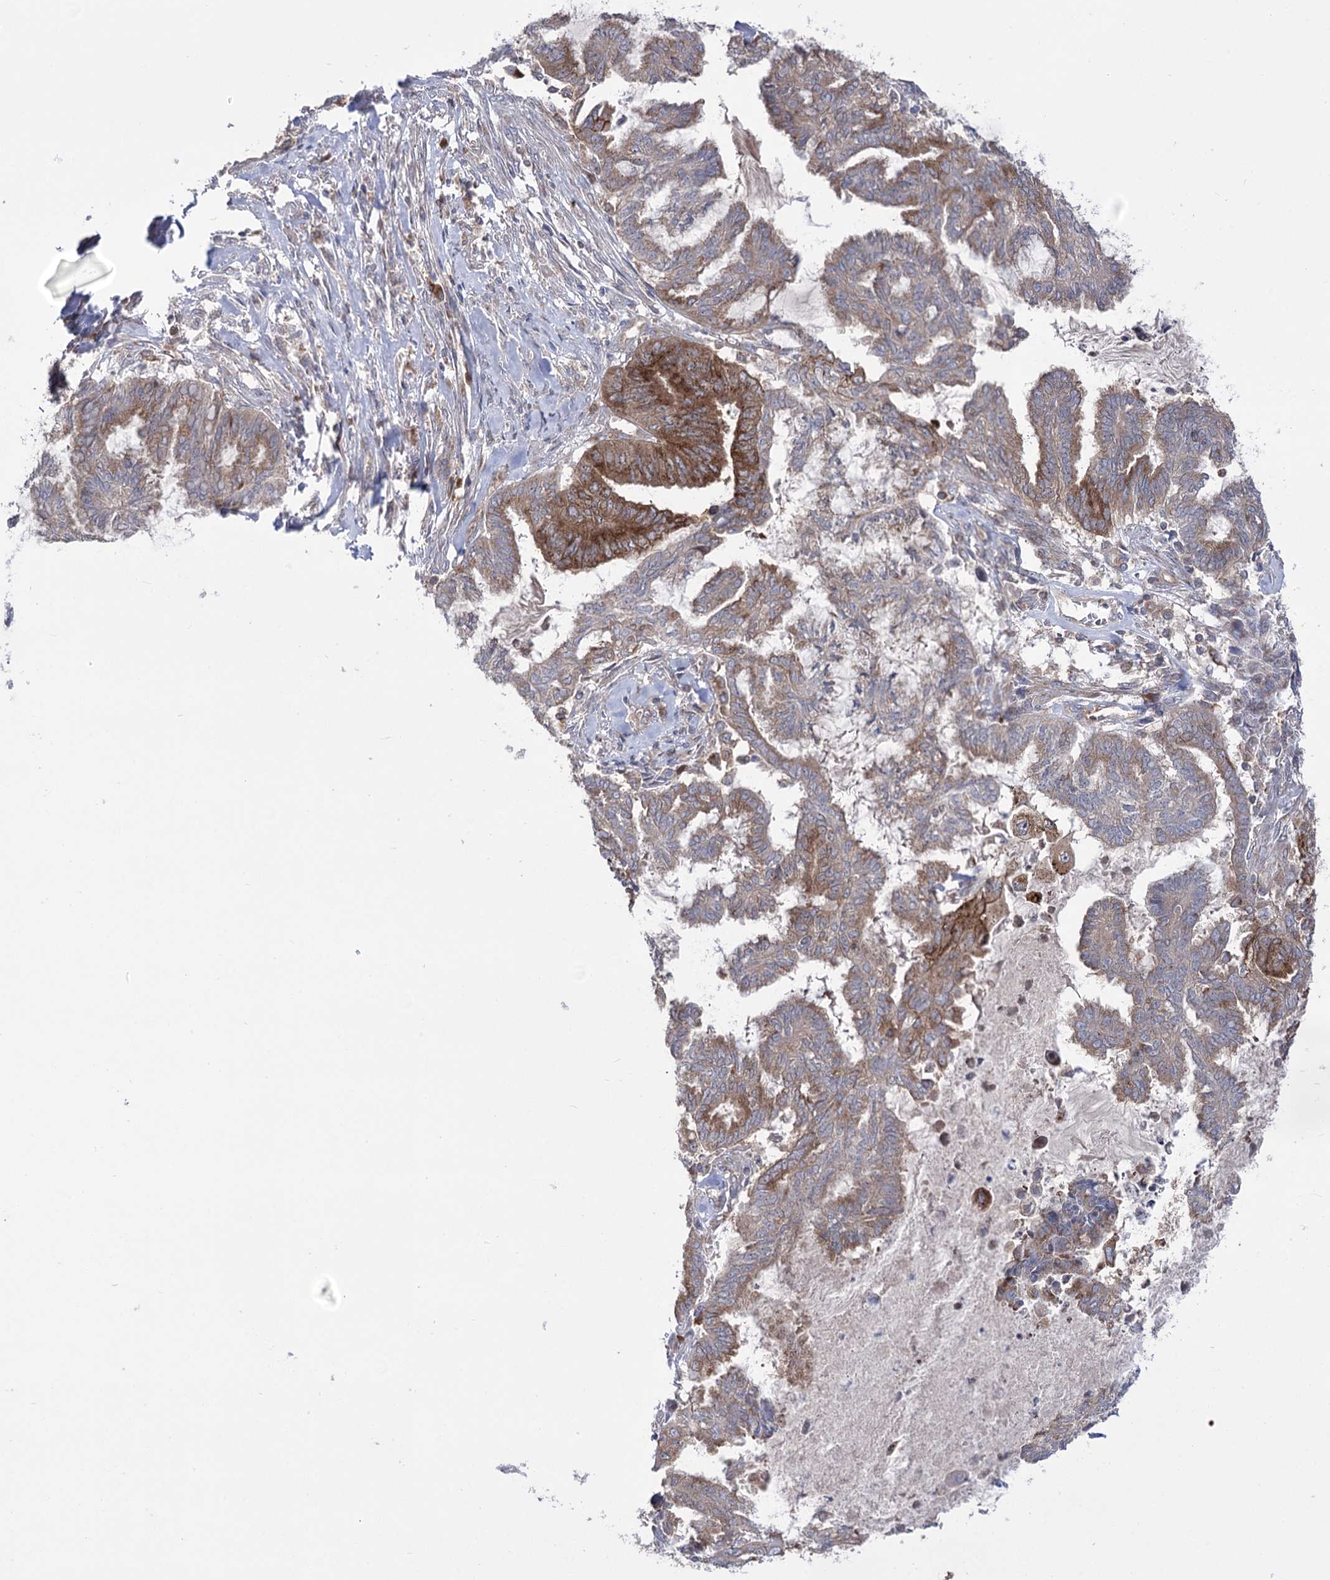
{"staining": {"intensity": "moderate", "quantity": ">75%", "location": "cytoplasmic/membranous"}, "tissue": "endometrial cancer", "cell_type": "Tumor cells", "image_type": "cancer", "snomed": [{"axis": "morphology", "description": "Adenocarcinoma, NOS"}, {"axis": "topography", "description": "Endometrium"}], "caption": "Adenocarcinoma (endometrial) stained with a protein marker exhibits moderate staining in tumor cells.", "gene": "ZNF622", "patient": {"sex": "female", "age": 86}}